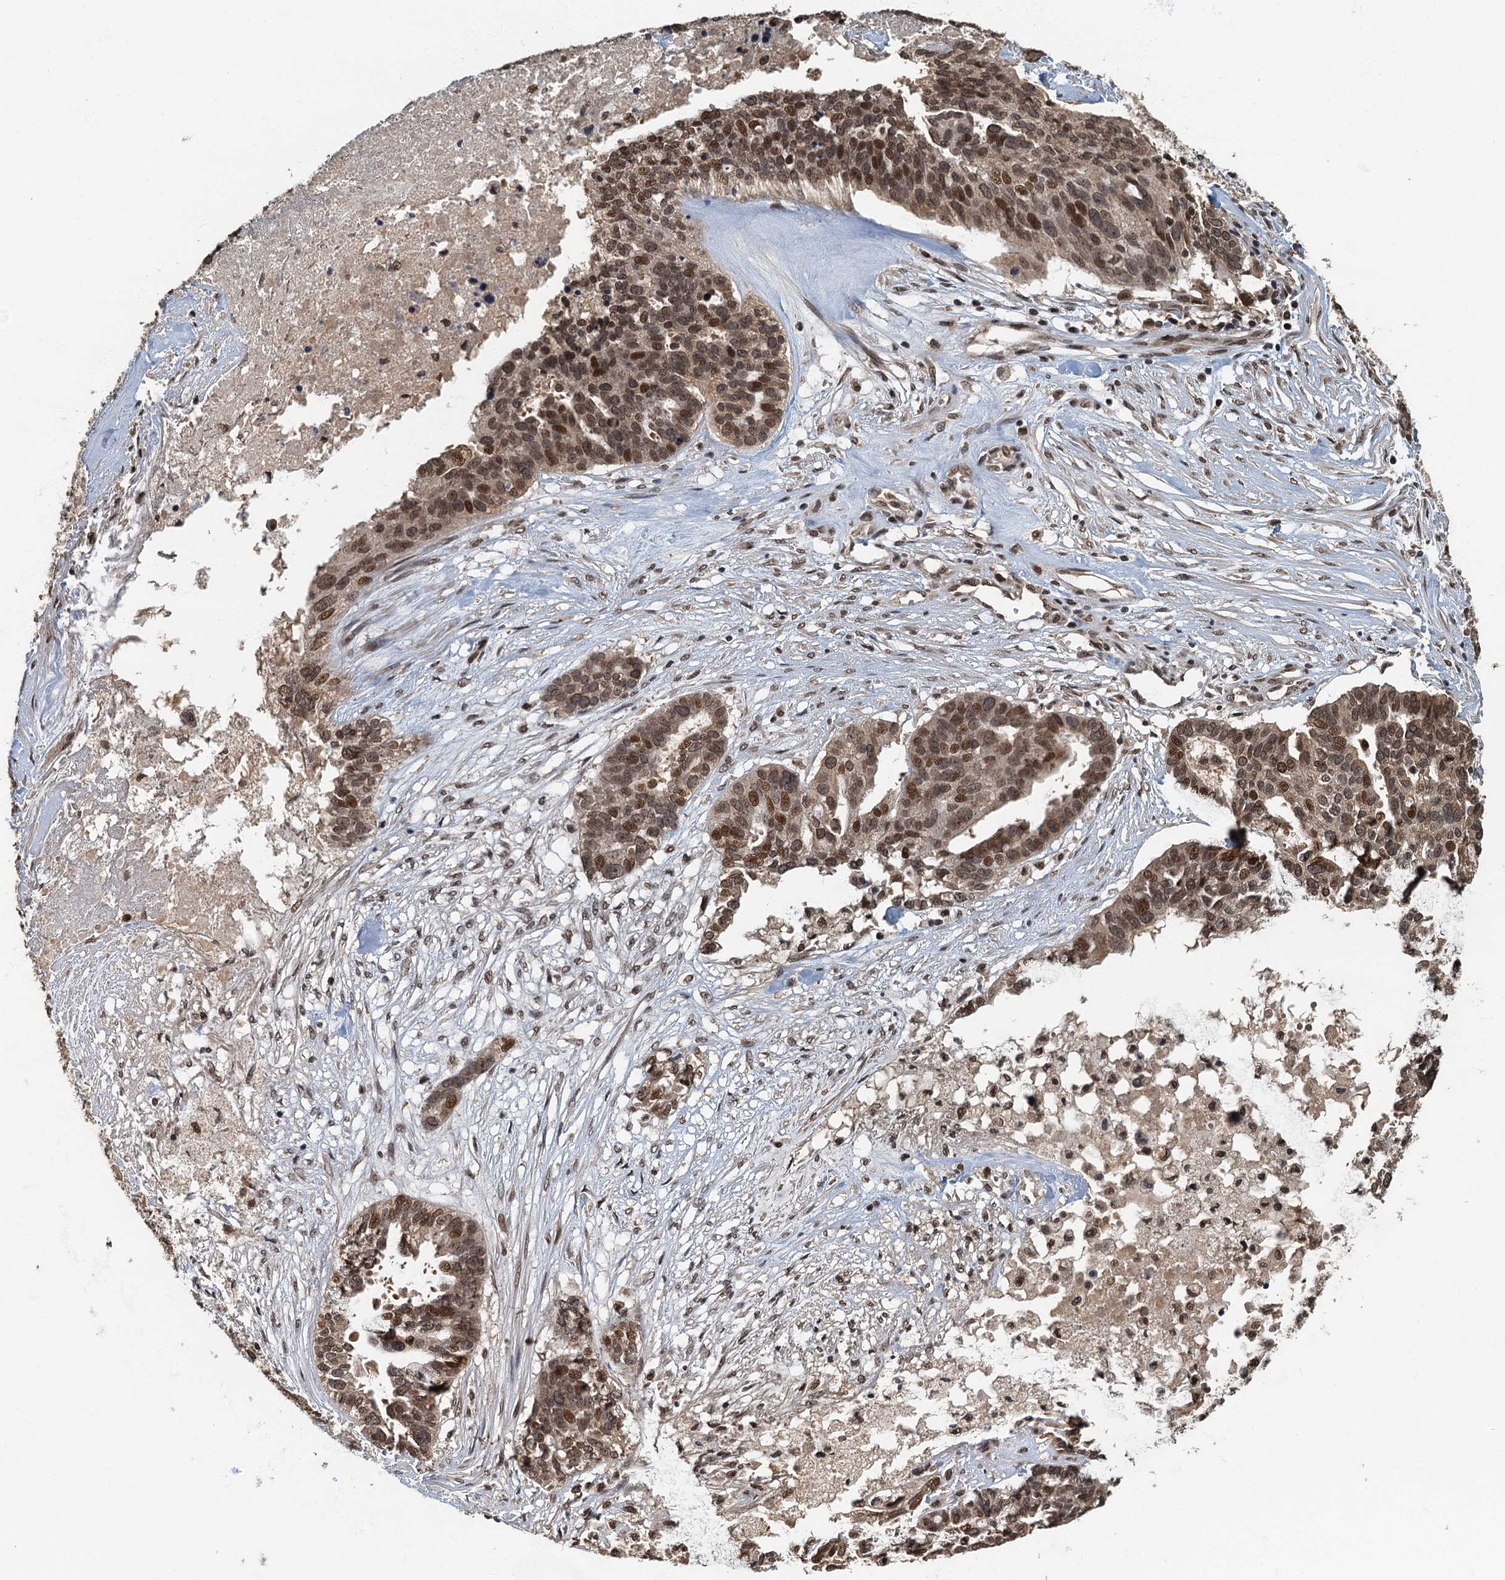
{"staining": {"intensity": "moderate", "quantity": ">75%", "location": "nuclear"}, "tissue": "ovarian cancer", "cell_type": "Tumor cells", "image_type": "cancer", "snomed": [{"axis": "morphology", "description": "Cystadenocarcinoma, serous, NOS"}, {"axis": "topography", "description": "Ovary"}], "caption": "Protein staining of ovarian serous cystadenocarcinoma tissue reveals moderate nuclear positivity in approximately >75% of tumor cells. The staining is performed using DAB (3,3'-diaminobenzidine) brown chromogen to label protein expression. The nuclei are counter-stained blue using hematoxylin.", "gene": "CKAP2L", "patient": {"sex": "female", "age": 59}}